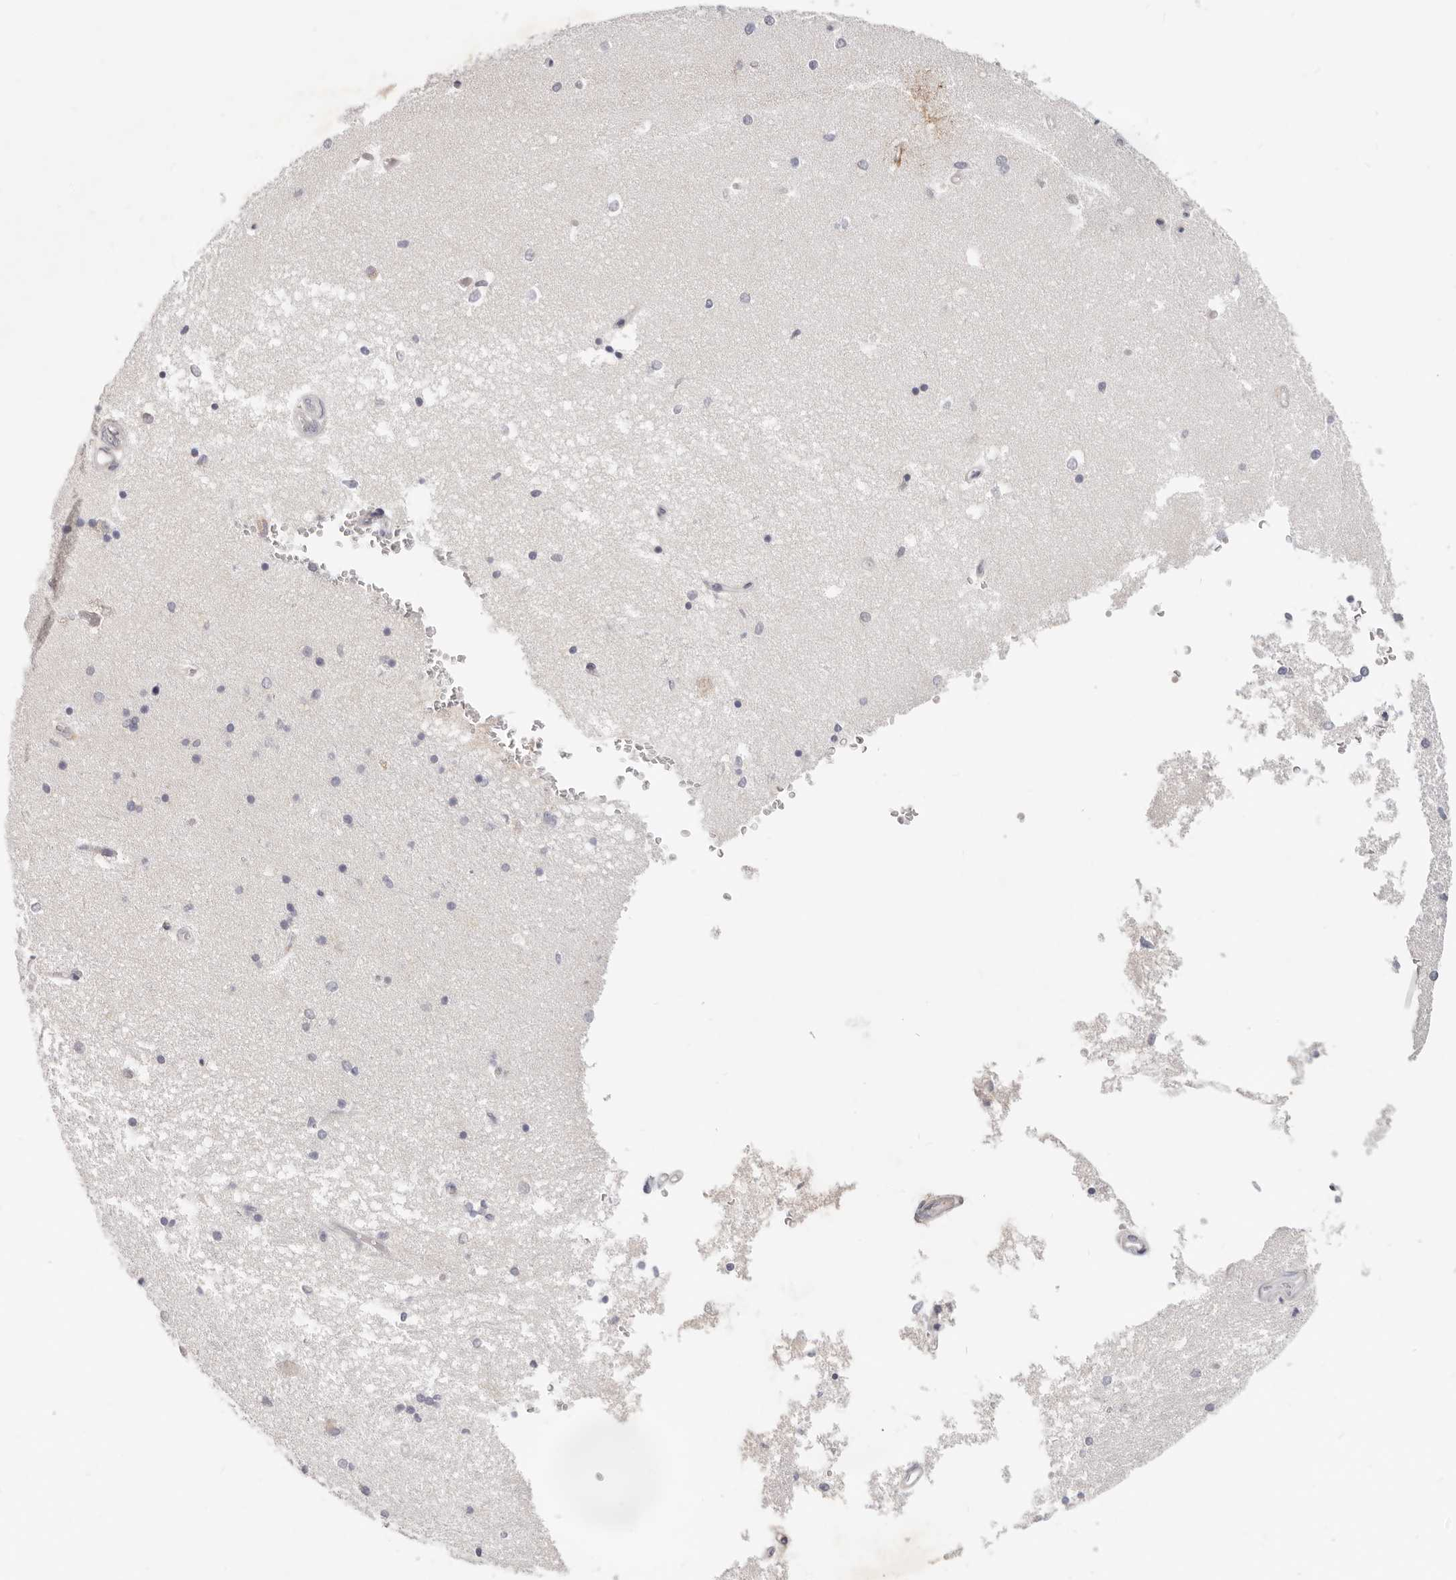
{"staining": {"intensity": "negative", "quantity": "none", "location": "none"}, "tissue": "hippocampus", "cell_type": "Glial cells", "image_type": "normal", "snomed": [{"axis": "morphology", "description": "Normal tissue, NOS"}, {"axis": "topography", "description": "Hippocampus"}], "caption": "The micrograph displays no significant expression in glial cells of hippocampus. (Brightfield microscopy of DAB immunohistochemistry (IHC) at high magnification).", "gene": "TFB2M", "patient": {"sex": "male", "age": 45}}